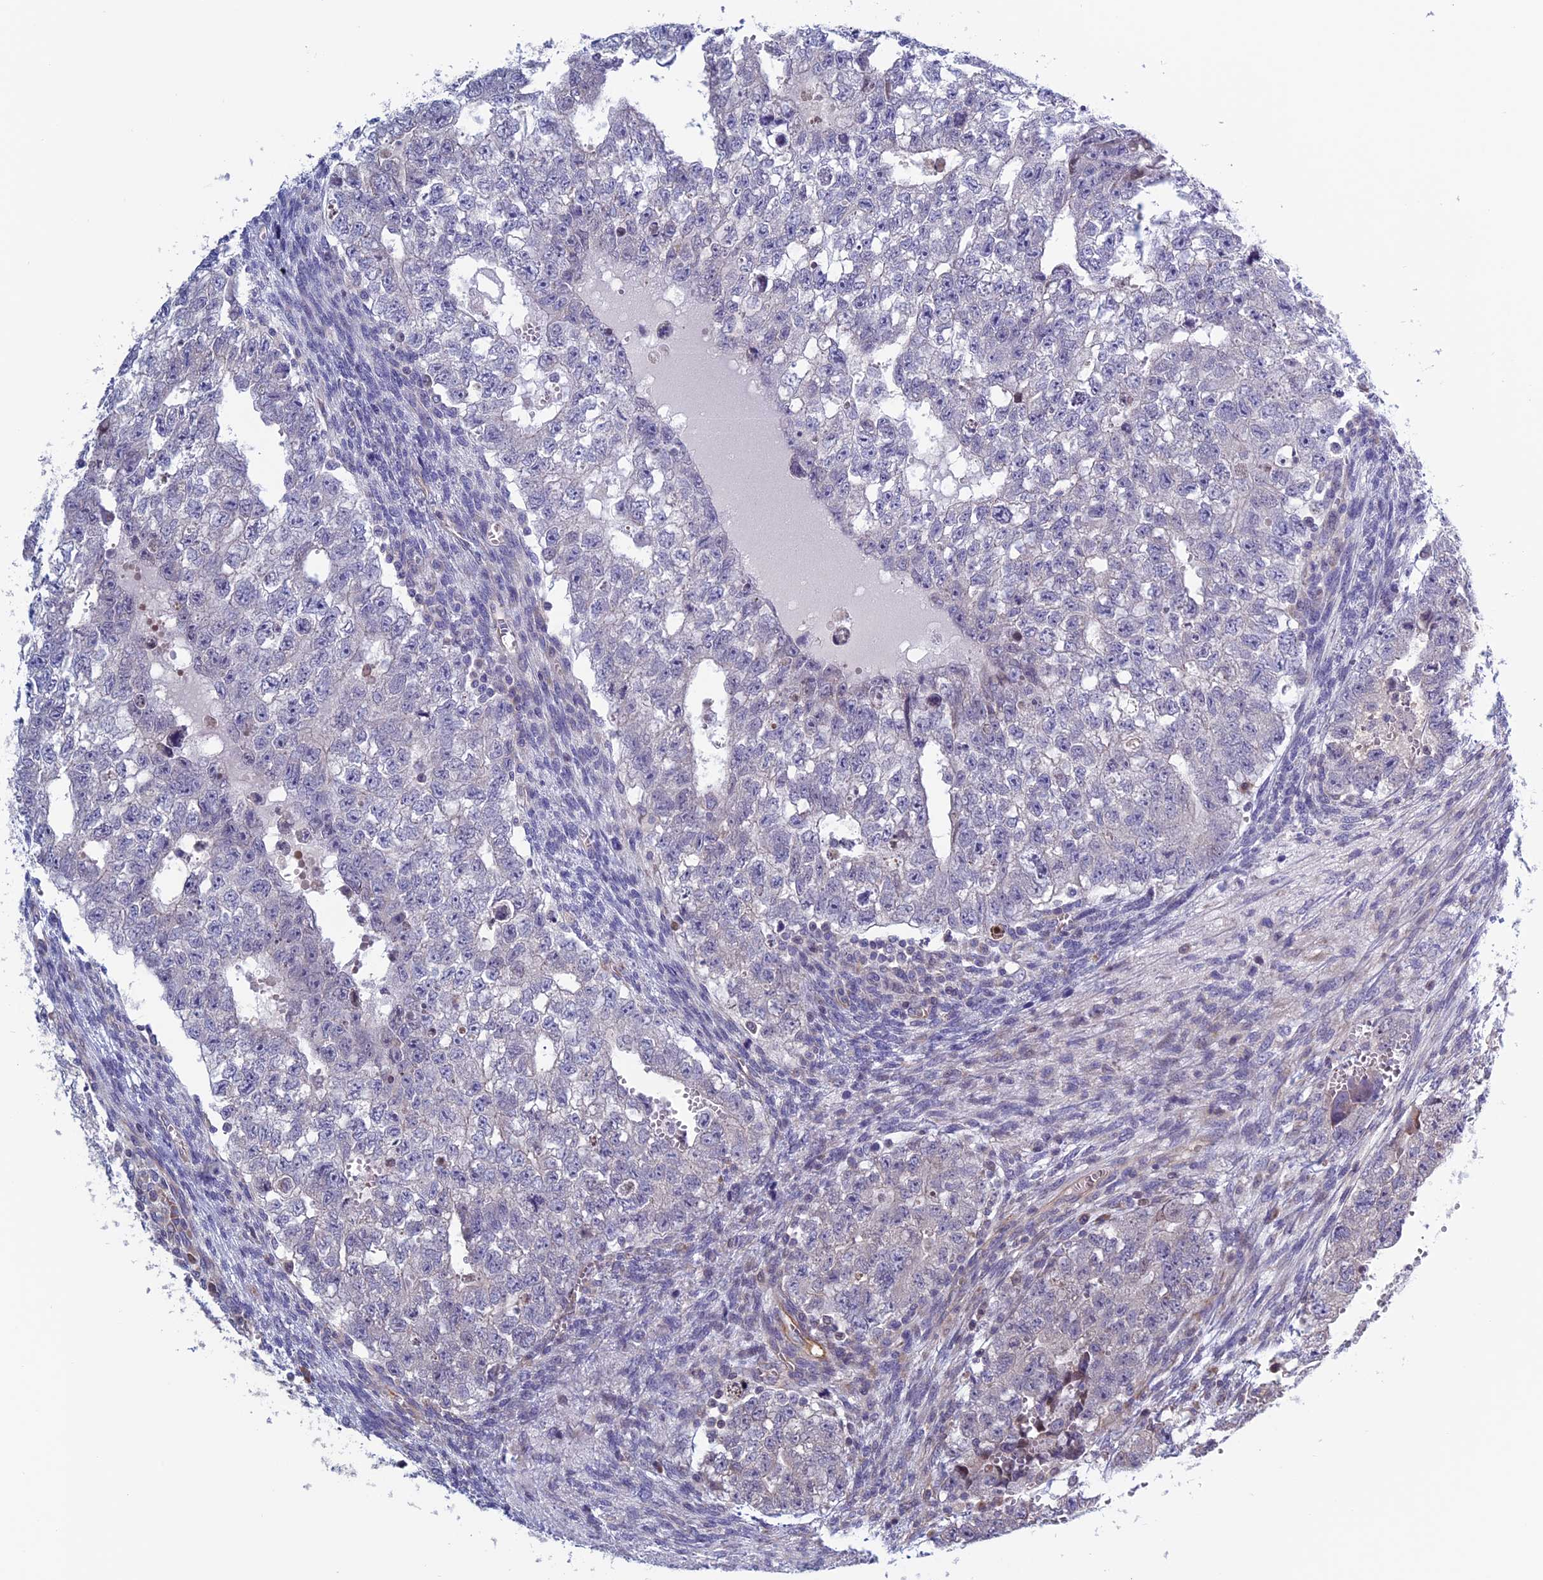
{"staining": {"intensity": "negative", "quantity": "none", "location": "none"}, "tissue": "testis cancer", "cell_type": "Tumor cells", "image_type": "cancer", "snomed": [{"axis": "morphology", "description": "Seminoma, NOS"}, {"axis": "morphology", "description": "Carcinoma, Embryonal, NOS"}, {"axis": "topography", "description": "Testis"}], "caption": "An IHC histopathology image of testis embryonal carcinoma is shown. There is no staining in tumor cells of testis embryonal carcinoma.", "gene": "BCL2L10", "patient": {"sex": "male", "age": 38}}